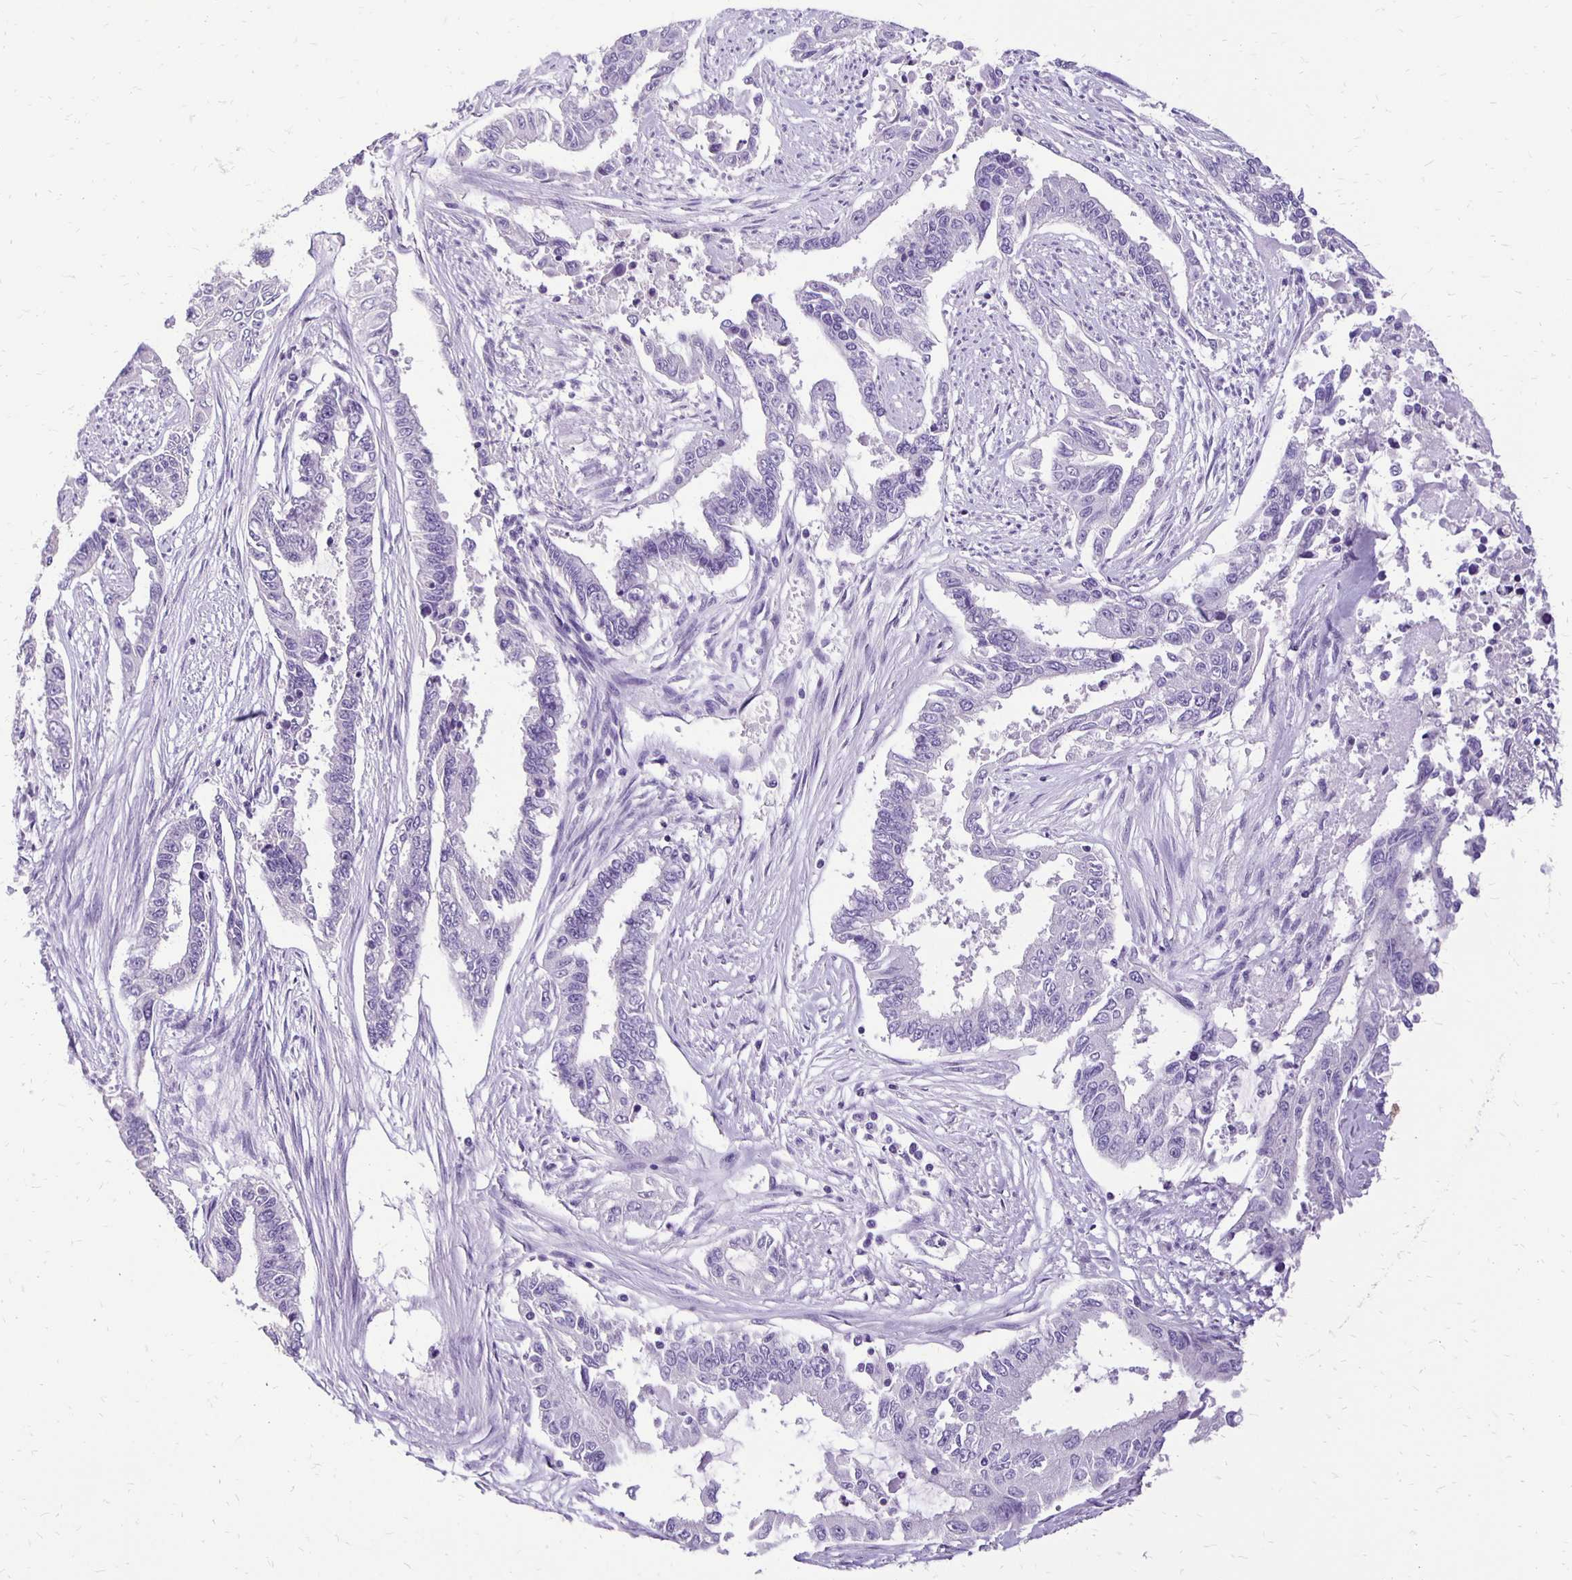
{"staining": {"intensity": "negative", "quantity": "none", "location": "none"}, "tissue": "endometrial cancer", "cell_type": "Tumor cells", "image_type": "cancer", "snomed": [{"axis": "morphology", "description": "Adenocarcinoma, NOS"}, {"axis": "topography", "description": "Uterus"}], "caption": "An image of human endometrial cancer is negative for staining in tumor cells.", "gene": "ANKRD45", "patient": {"sex": "female", "age": 59}}